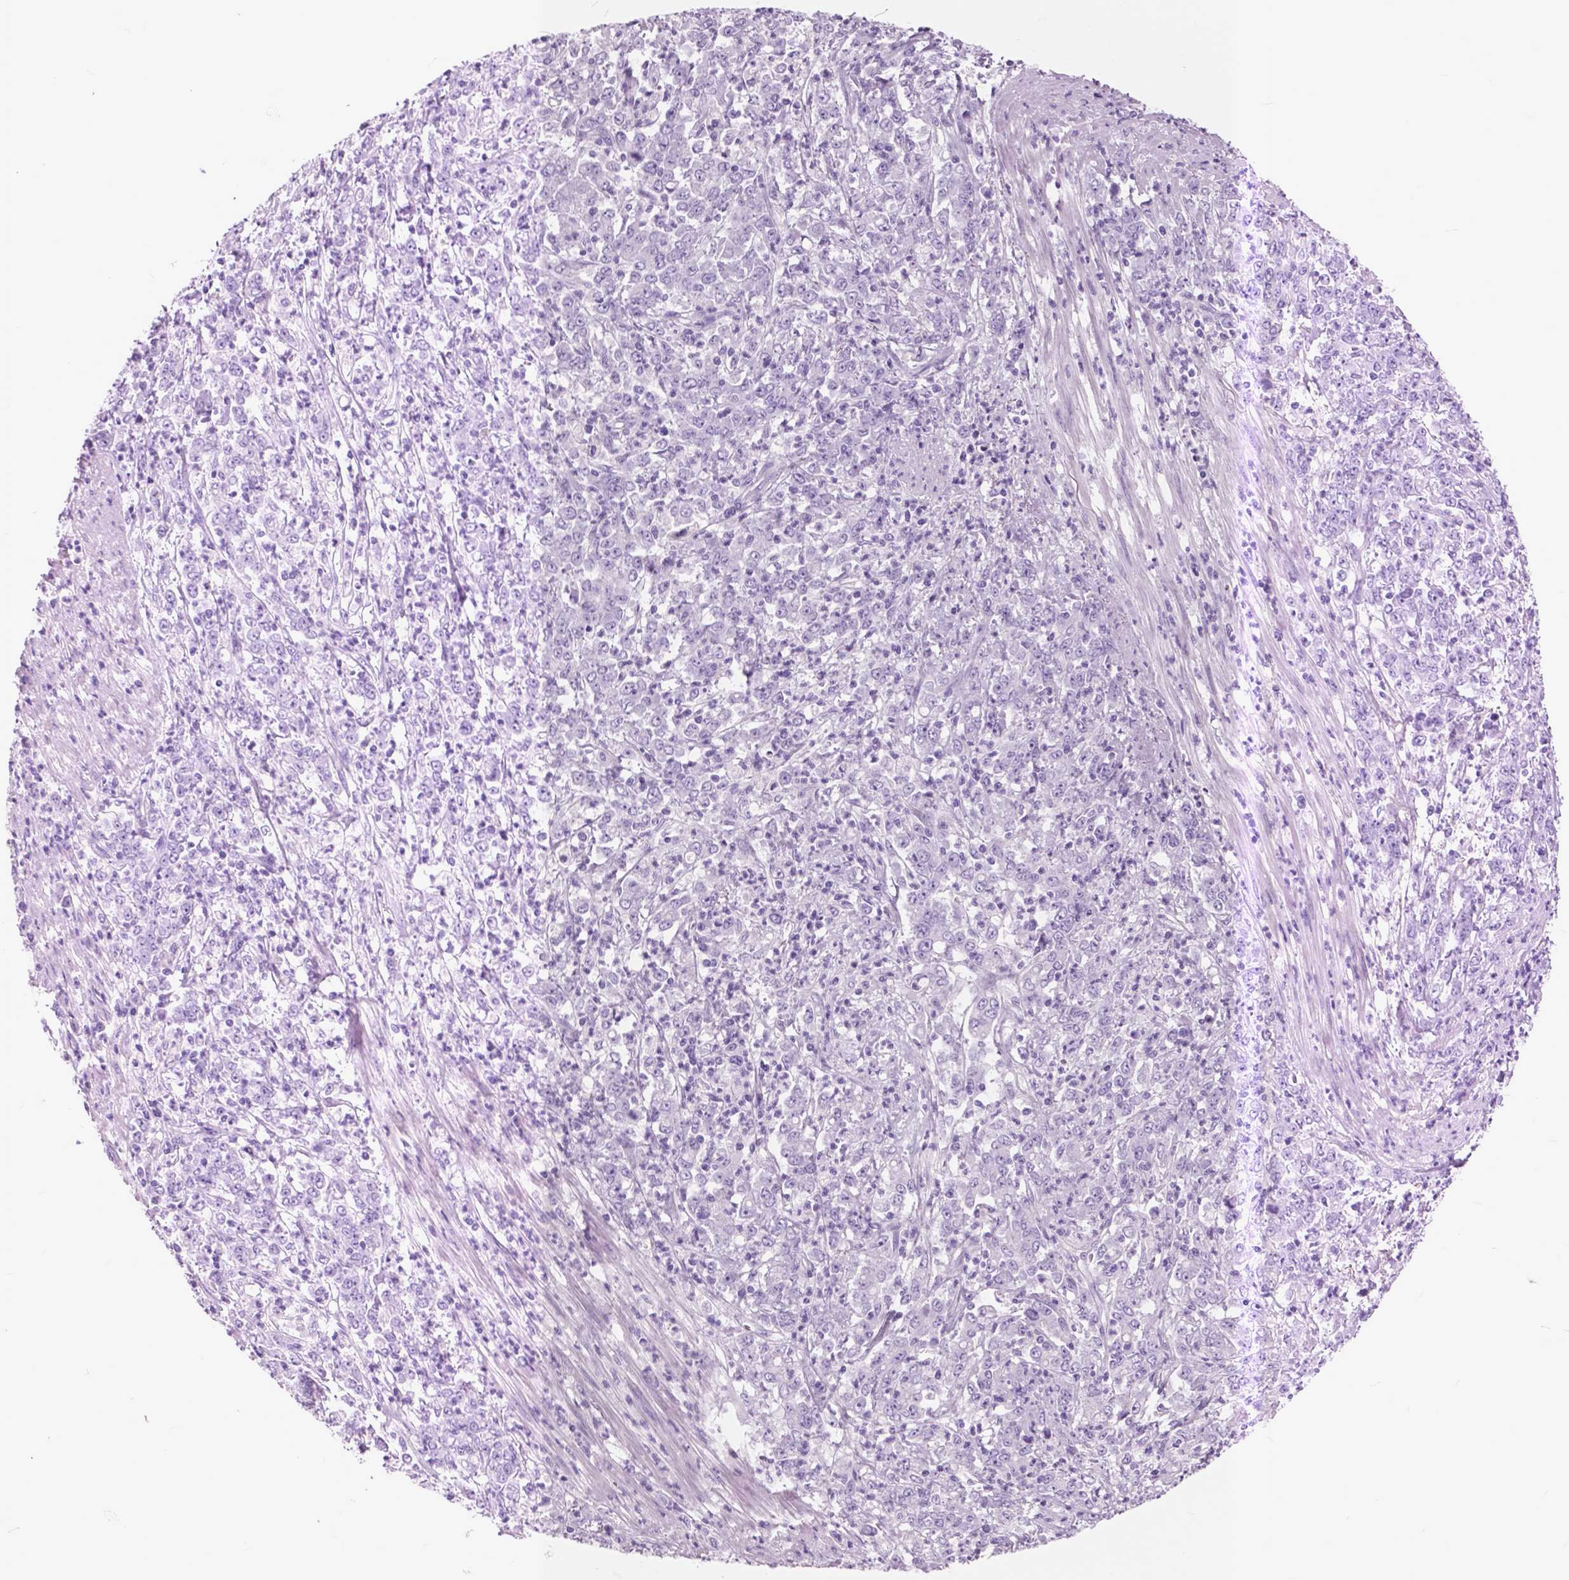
{"staining": {"intensity": "negative", "quantity": "none", "location": "none"}, "tissue": "stomach cancer", "cell_type": "Tumor cells", "image_type": "cancer", "snomed": [{"axis": "morphology", "description": "Adenocarcinoma, NOS"}, {"axis": "topography", "description": "Stomach, lower"}], "caption": "An immunohistochemistry histopathology image of stomach cancer (adenocarcinoma) is shown. There is no staining in tumor cells of stomach cancer (adenocarcinoma).", "gene": "GDF9", "patient": {"sex": "female", "age": 71}}